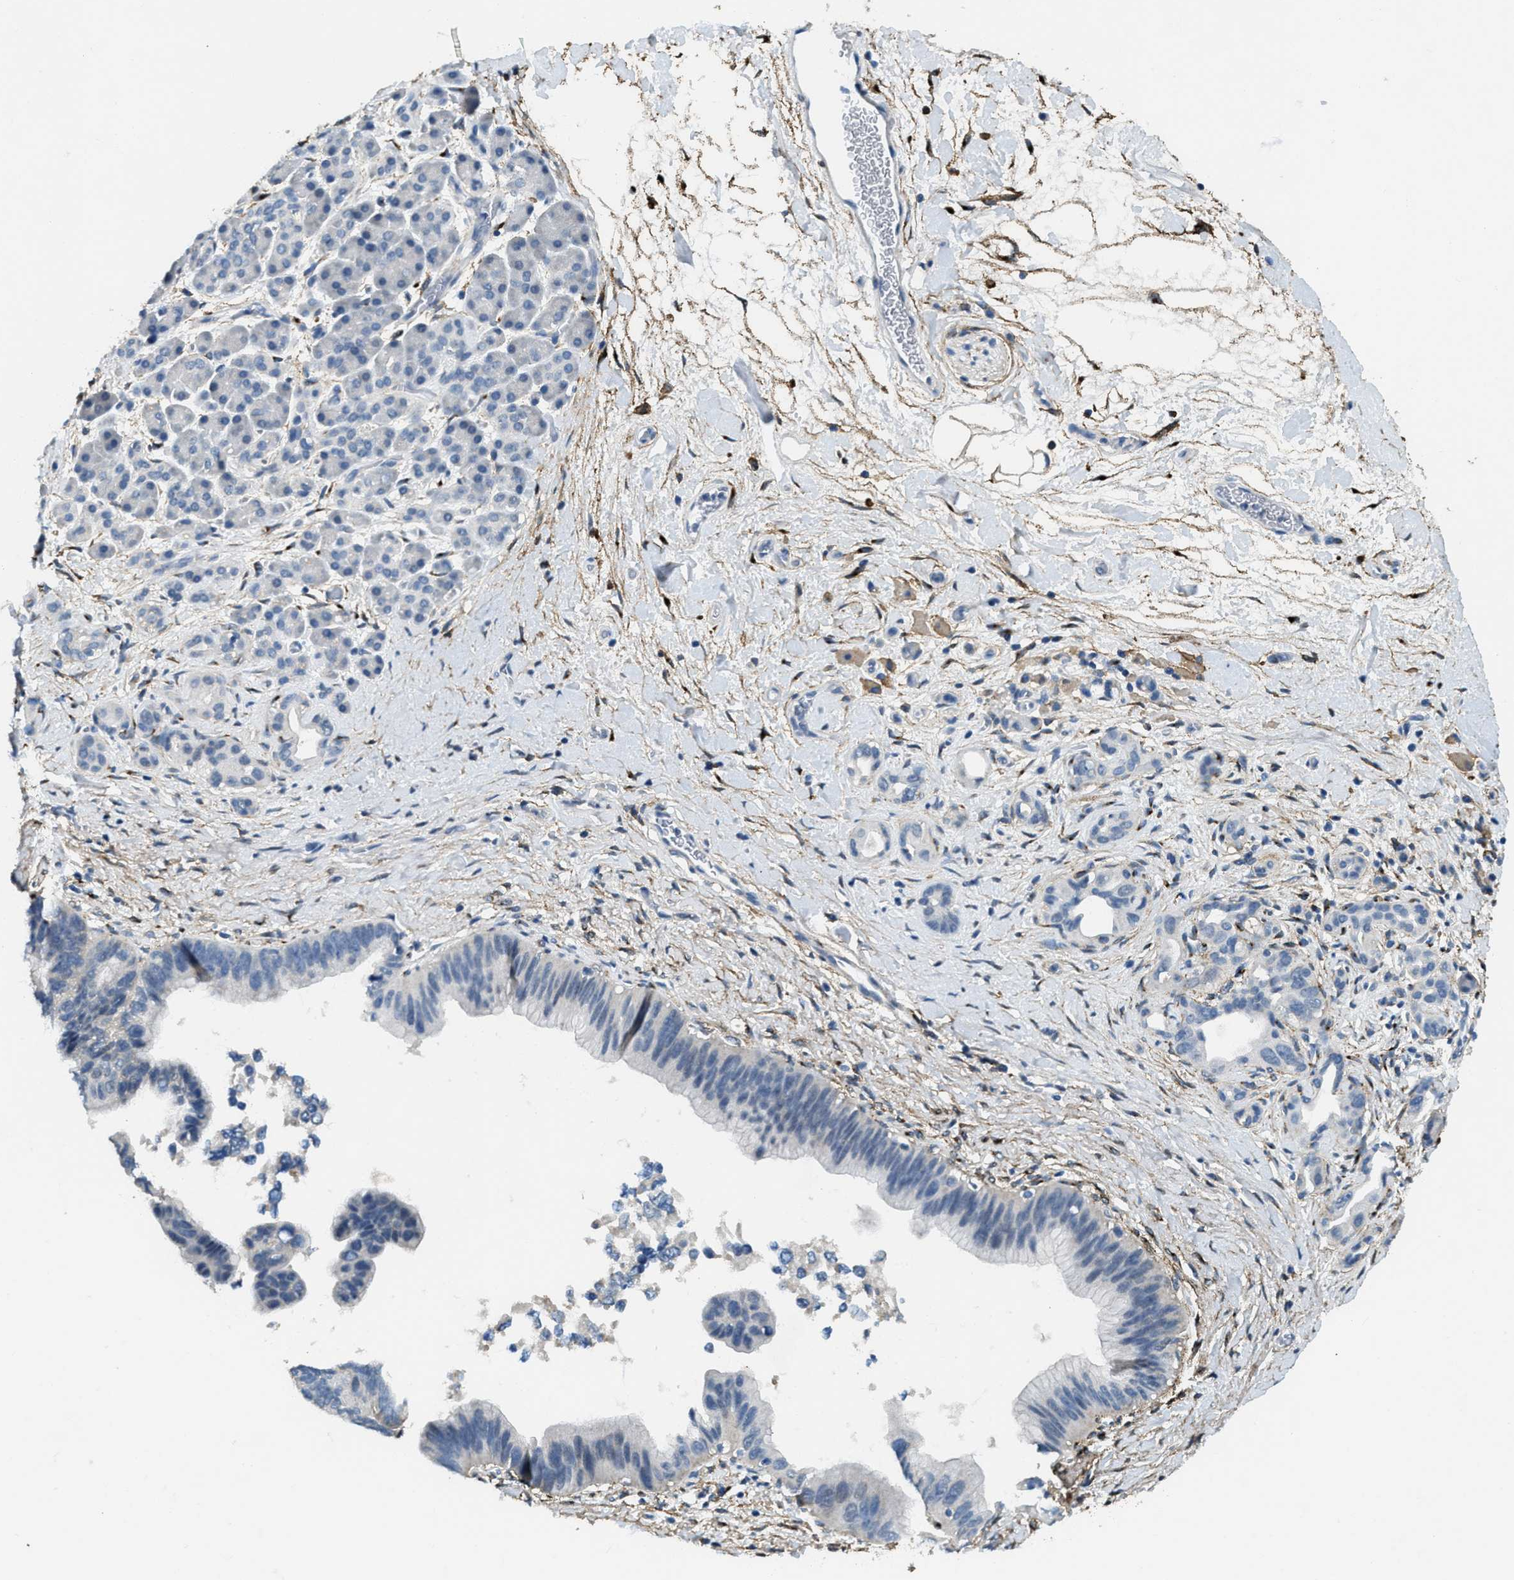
{"staining": {"intensity": "negative", "quantity": "none", "location": "none"}, "tissue": "pancreatic cancer", "cell_type": "Tumor cells", "image_type": "cancer", "snomed": [{"axis": "morphology", "description": "Adenocarcinoma, NOS"}, {"axis": "topography", "description": "Pancreas"}], "caption": "Protein analysis of adenocarcinoma (pancreatic) shows no significant positivity in tumor cells.", "gene": "LRP1", "patient": {"sex": "male", "age": 55}}